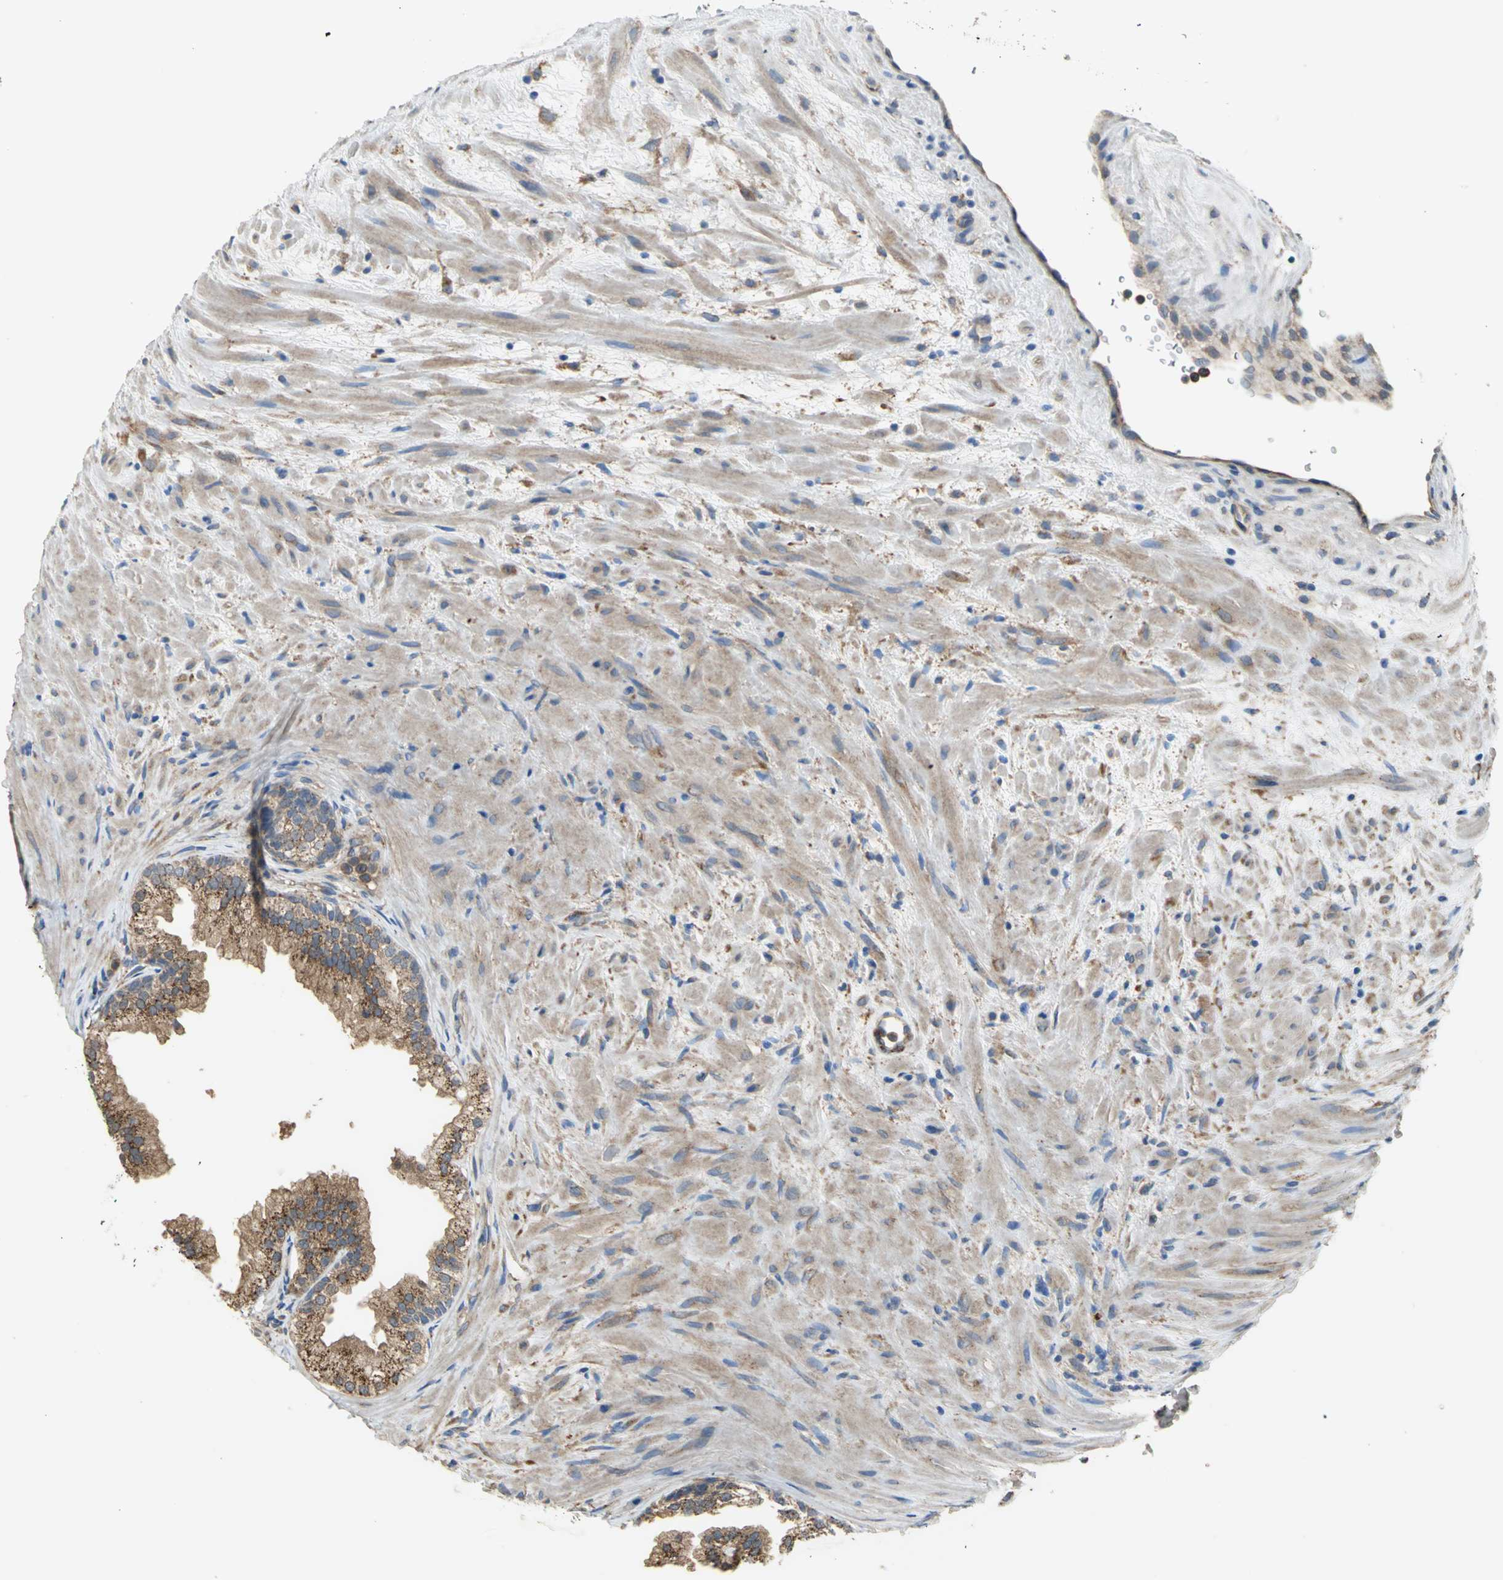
{"staining": {"intensity": "moderate", "quantity": "25%-75%", "location": "cytoplasmic/membranous"}, "tissue": "prostate", "cell_type": "Glandular cells", "image_type": "normal", "snomed": [{"axis": "morphology", "description": "Normal tissue, NOS"}, {"axis": "topography", "description": "Prostate"}], "caption": "Benign prostate exhibits moderate cytoplasmic/membranous staining in about 25%-75% of glandular cells, visualized by immunohistochemistry.", "gene": "DIAPH2", "patient": {"sex": "male", "age": 76}}